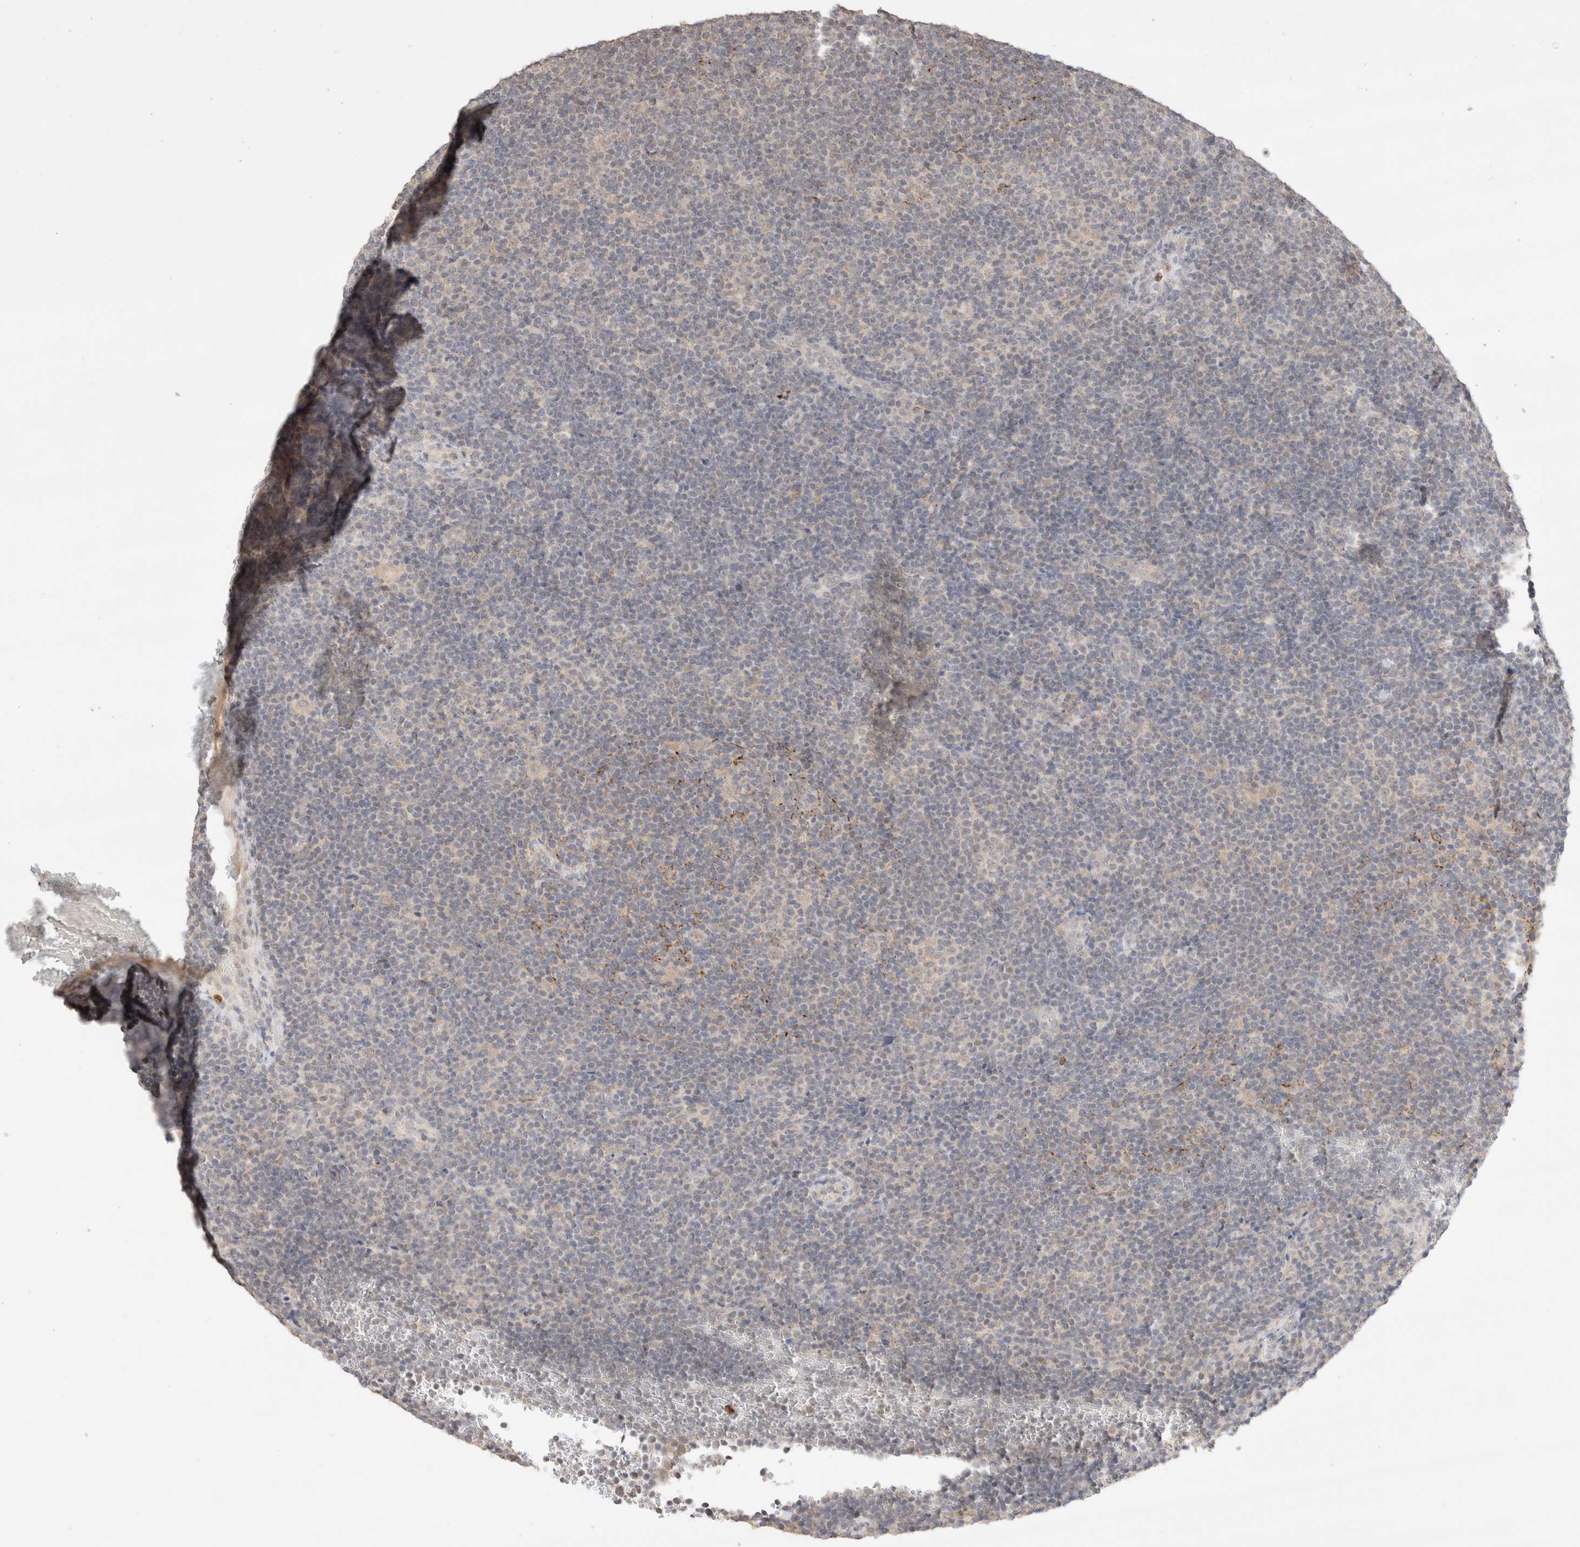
{"staining": {"intensity": "weak", "quantity": "<25%", "location": "cytoplasmic/membranous"}, "tissue": "lymphoma", "cell_type": "Tumor cells", "image_type": "cancer", "snomed": [{"axis": "morphology", "description": "Hodgkin's disease, NOS"}, {"axis": "topography", "description": "Lymph node"}], "caption": "IHC photomicrograph of Hodgkin's disease stained for a protein (brown), which shows no expression in tumor cells.", "gene": "TRIM41", "patient": {"sex": "female", "age": 57}}